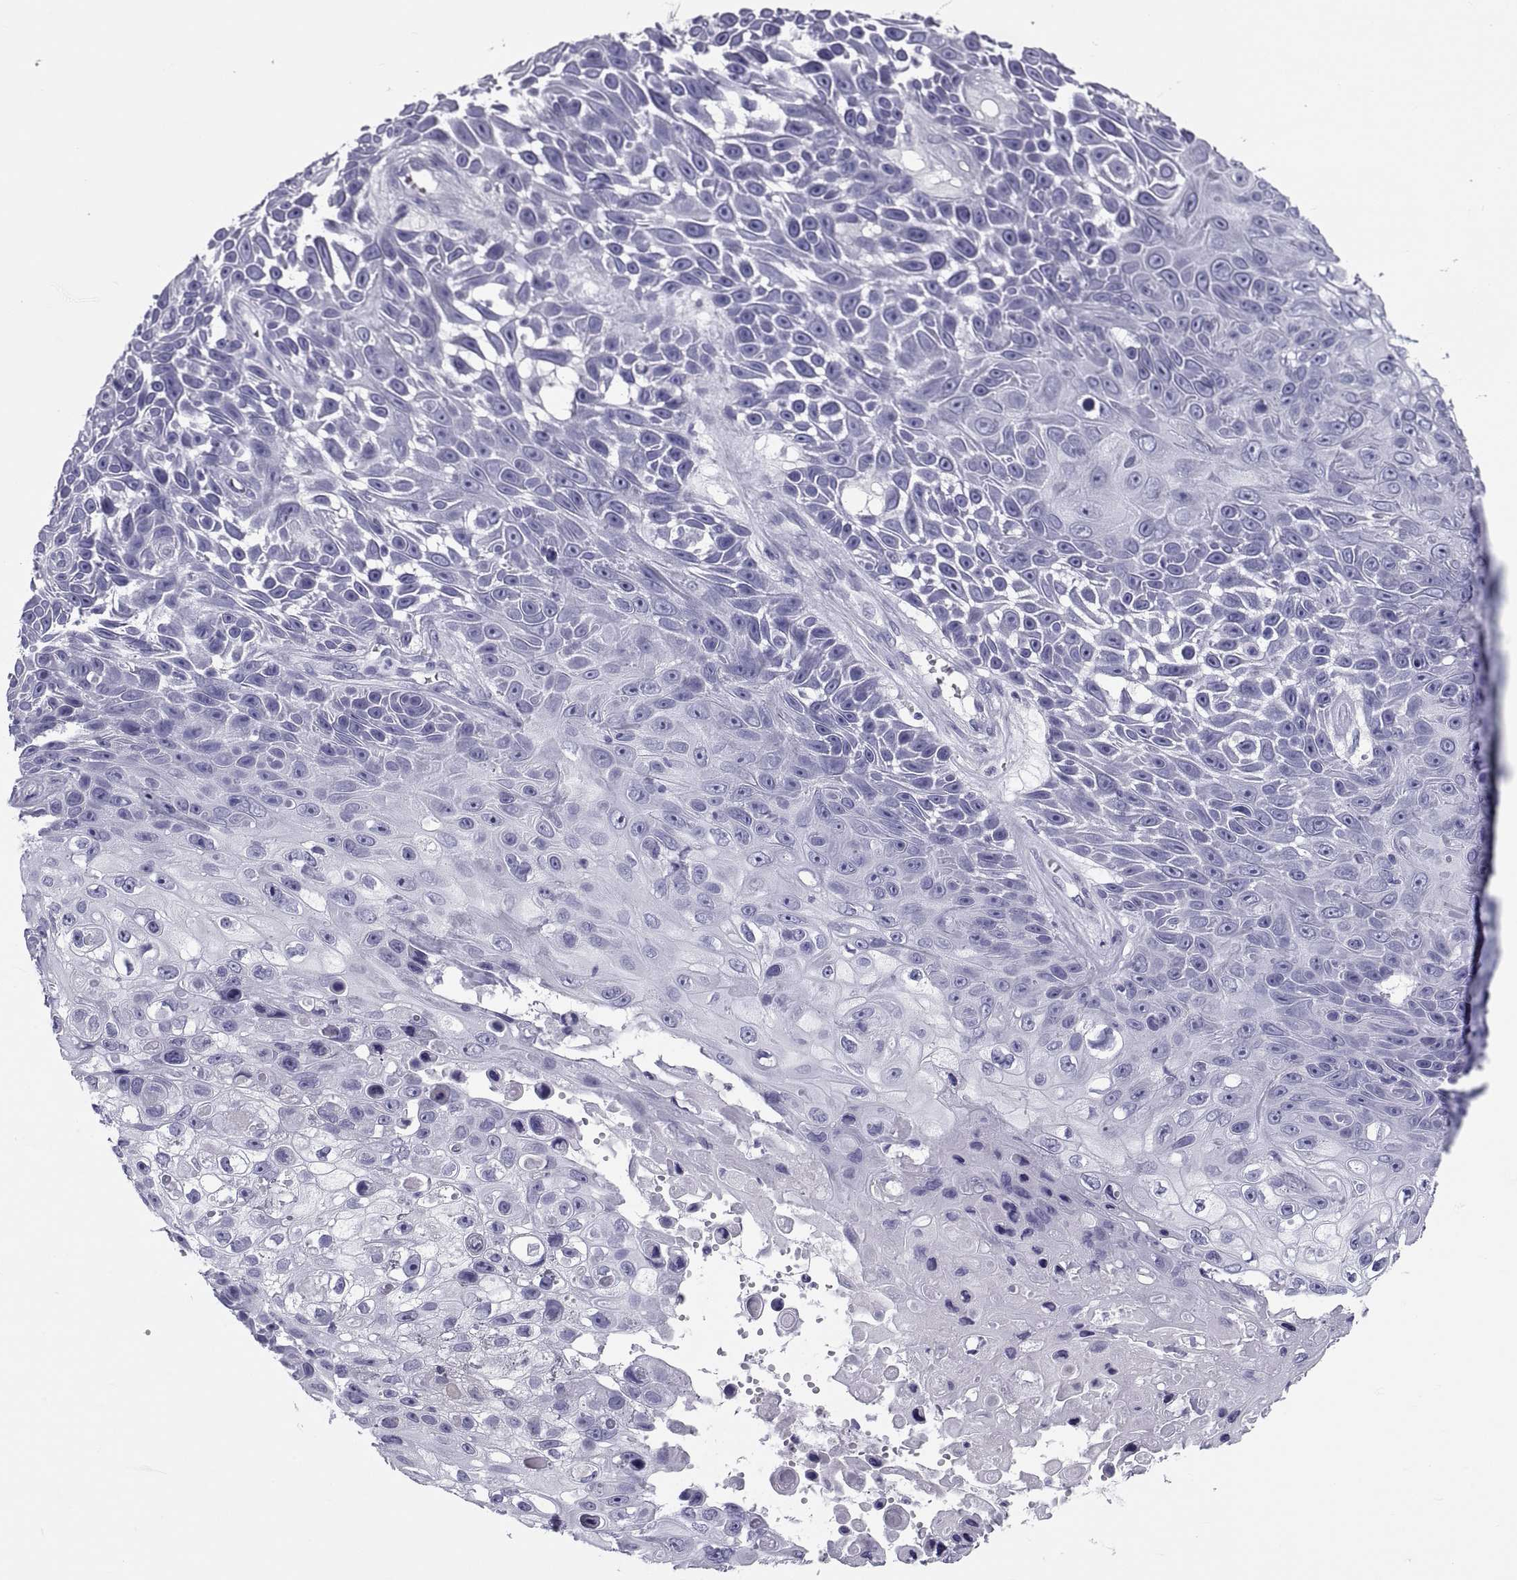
{"staining": {"intensity": "negative", "quantity": "none", "location": "none"}, "tissue": "skin cancer", "cell_type": "Tumor cells", "image_type": "cancer", "snomed": [{"axis": "morphology", "description": "Squamous cell carcinoma, NOS"}, {"axis": "topography", "description": "Skin"}], "caption": "IHC of human skin cancer demonstrates no staining in tumor cells.", "gene": "DEFB129", "patient": {"sex": "male", "age": 82}}